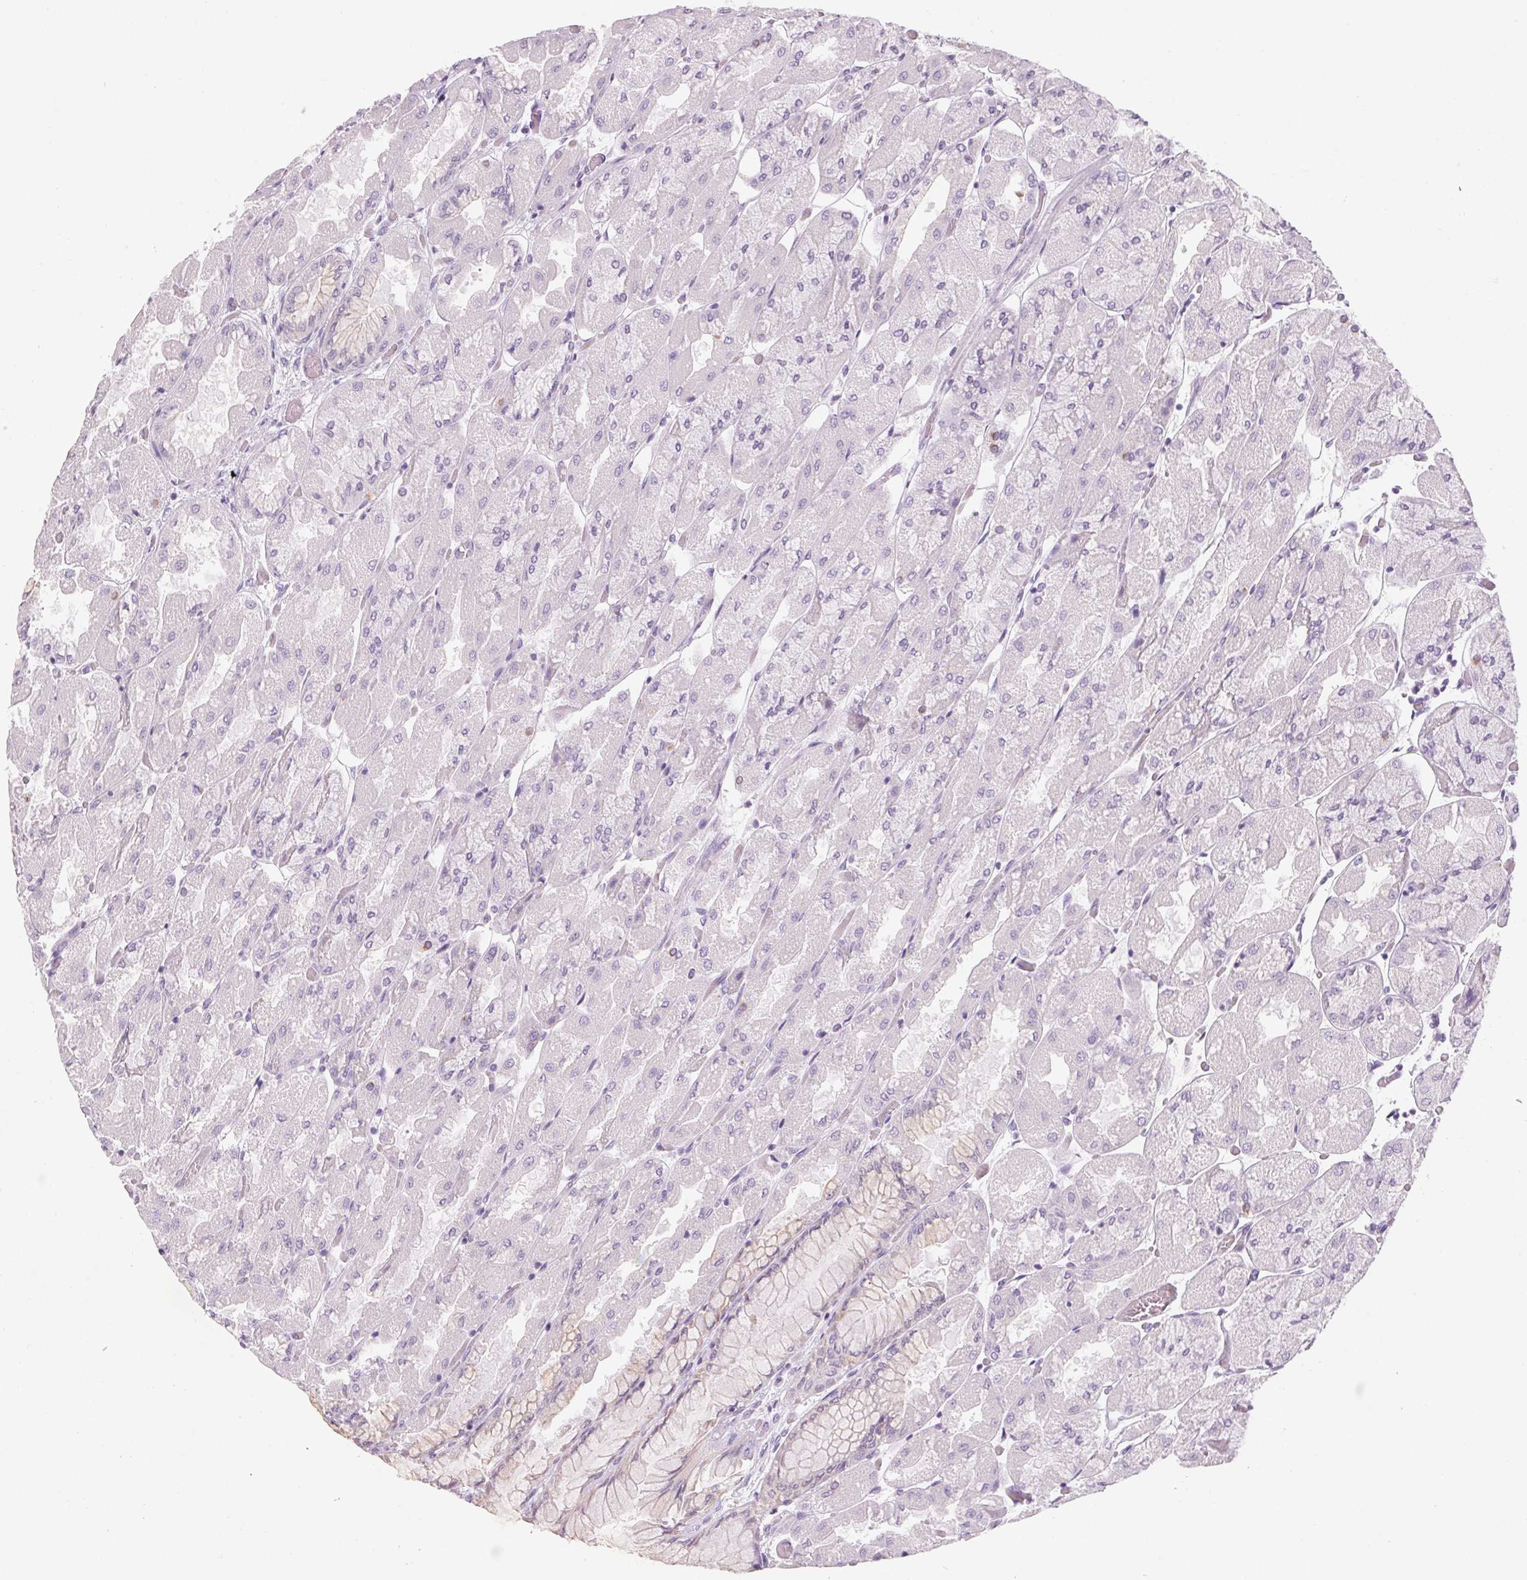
{"staining": {"intensity": "weak", "quantity": "<25%", "location": "cytoplasmic/membranous"}, "tissue": "stomach", "cell_type": "Glandular cells", "image_type": "normal", "snomed": [{"axis": "morphology", "description": "Normal tissue, NOS"}, {"axis": "topography", "description": "Stomach"}], "caption": "Glandular cells show no significant positivity in unremarkable stomach. The staining was performed using DAB (3,3'-diaminobenzidine) to visualize the protein expression in brown, while the nuclei were stained in blue with hematoxylin (Magnification: 20x).", "gene": "RPTN", "patient": {"sex": "female", "age": 61}}